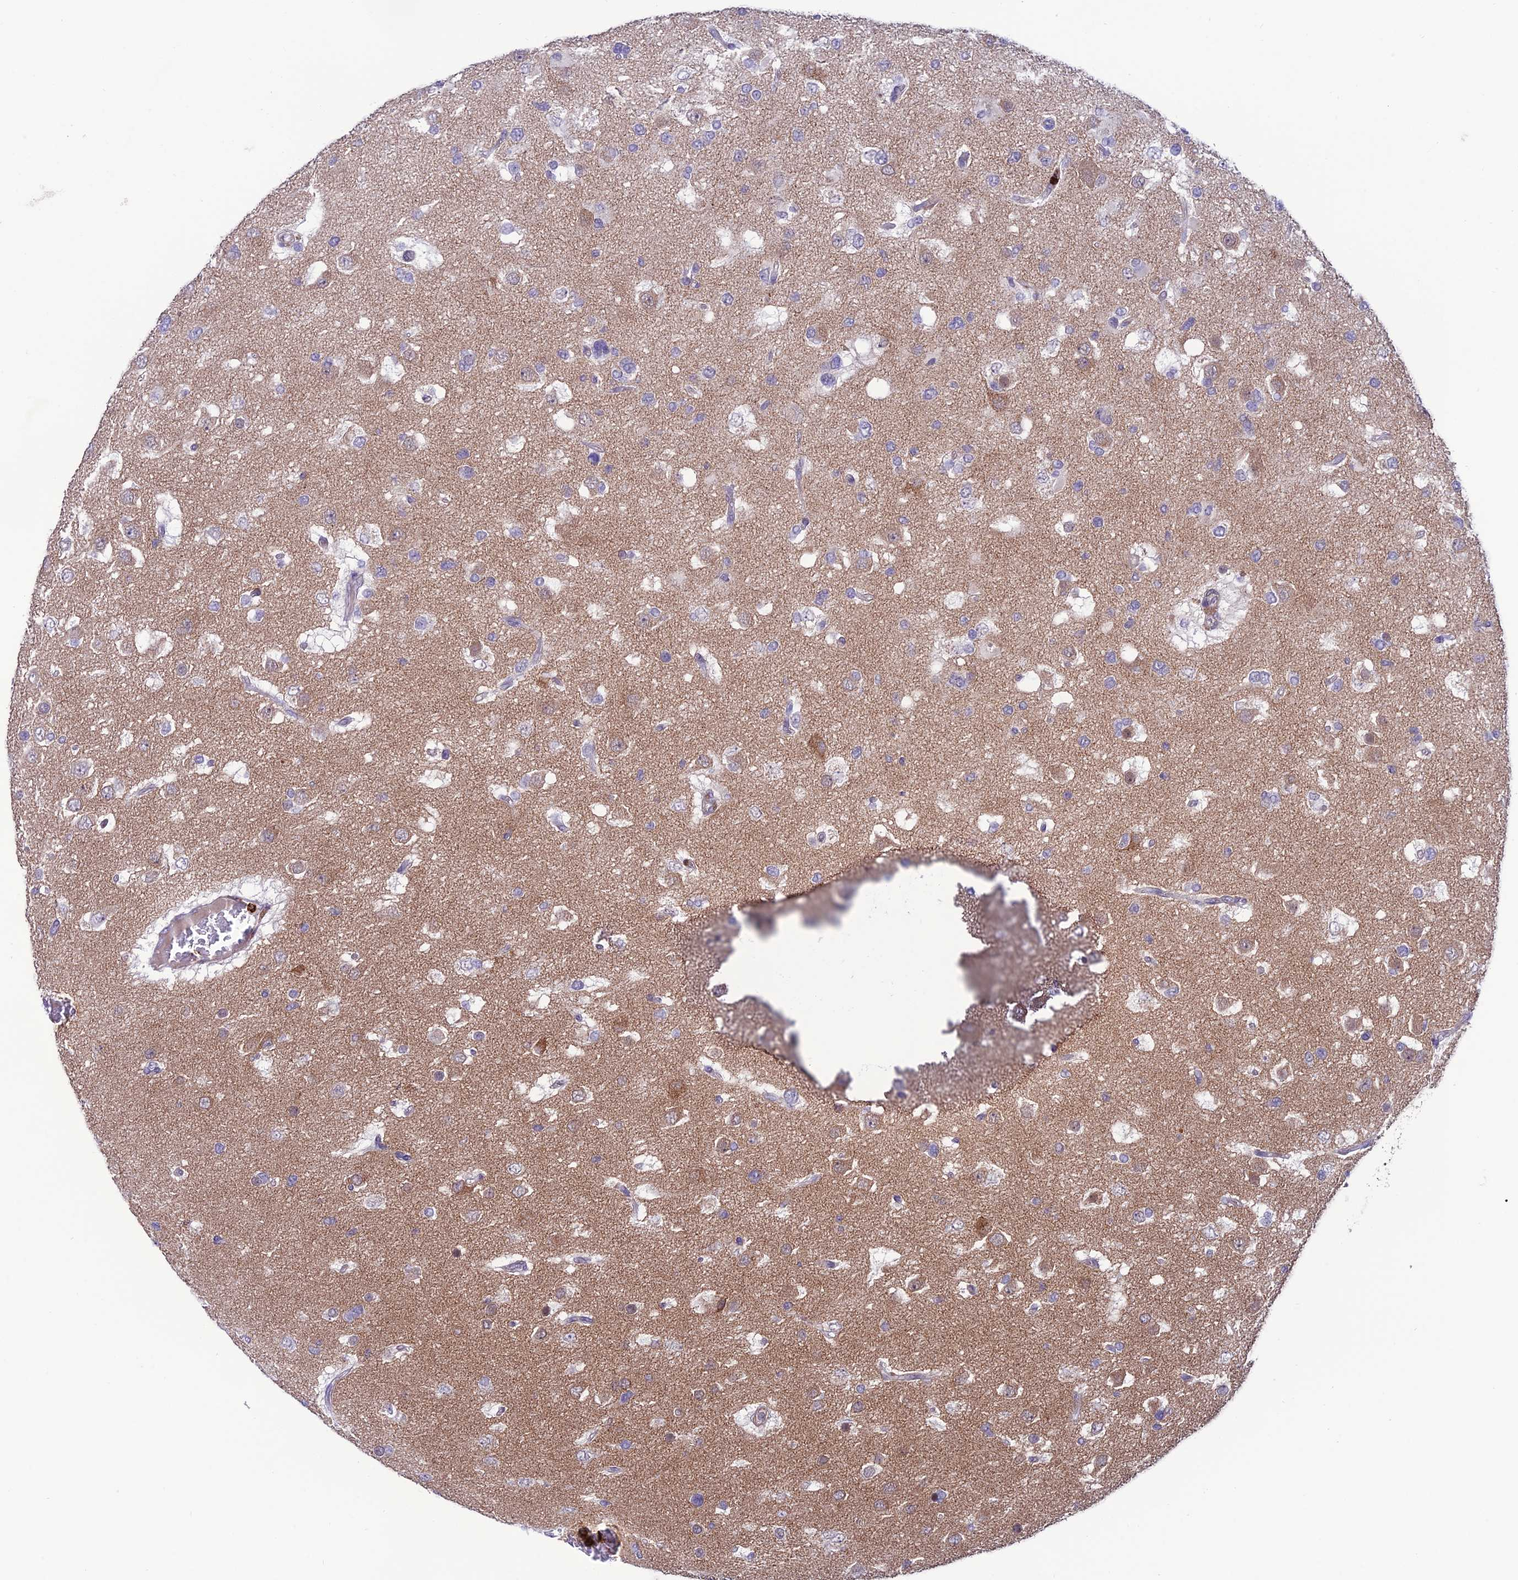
{"staining": {"intensity": "moderate", "quantity": "<25%", "location": "cytoplasmic/membranous,nuclear"}, "tissue": "glioma", "cell_type": "Tumor cells", "image_type": "cancer", "snomed": [{"axis": "morphology", "description": "Glioma, malignant, High grade"}, {"axis": "topography", "description": "Brain"}], "caption": "About <25% of tumor cells in glioma show moderate cytoplasmic/membranous and nuclear protein positivity as visualized by brown immunohistochemical staining.", "gene": "COL6A6", "patient": {"sex": "male", "age": 53}}